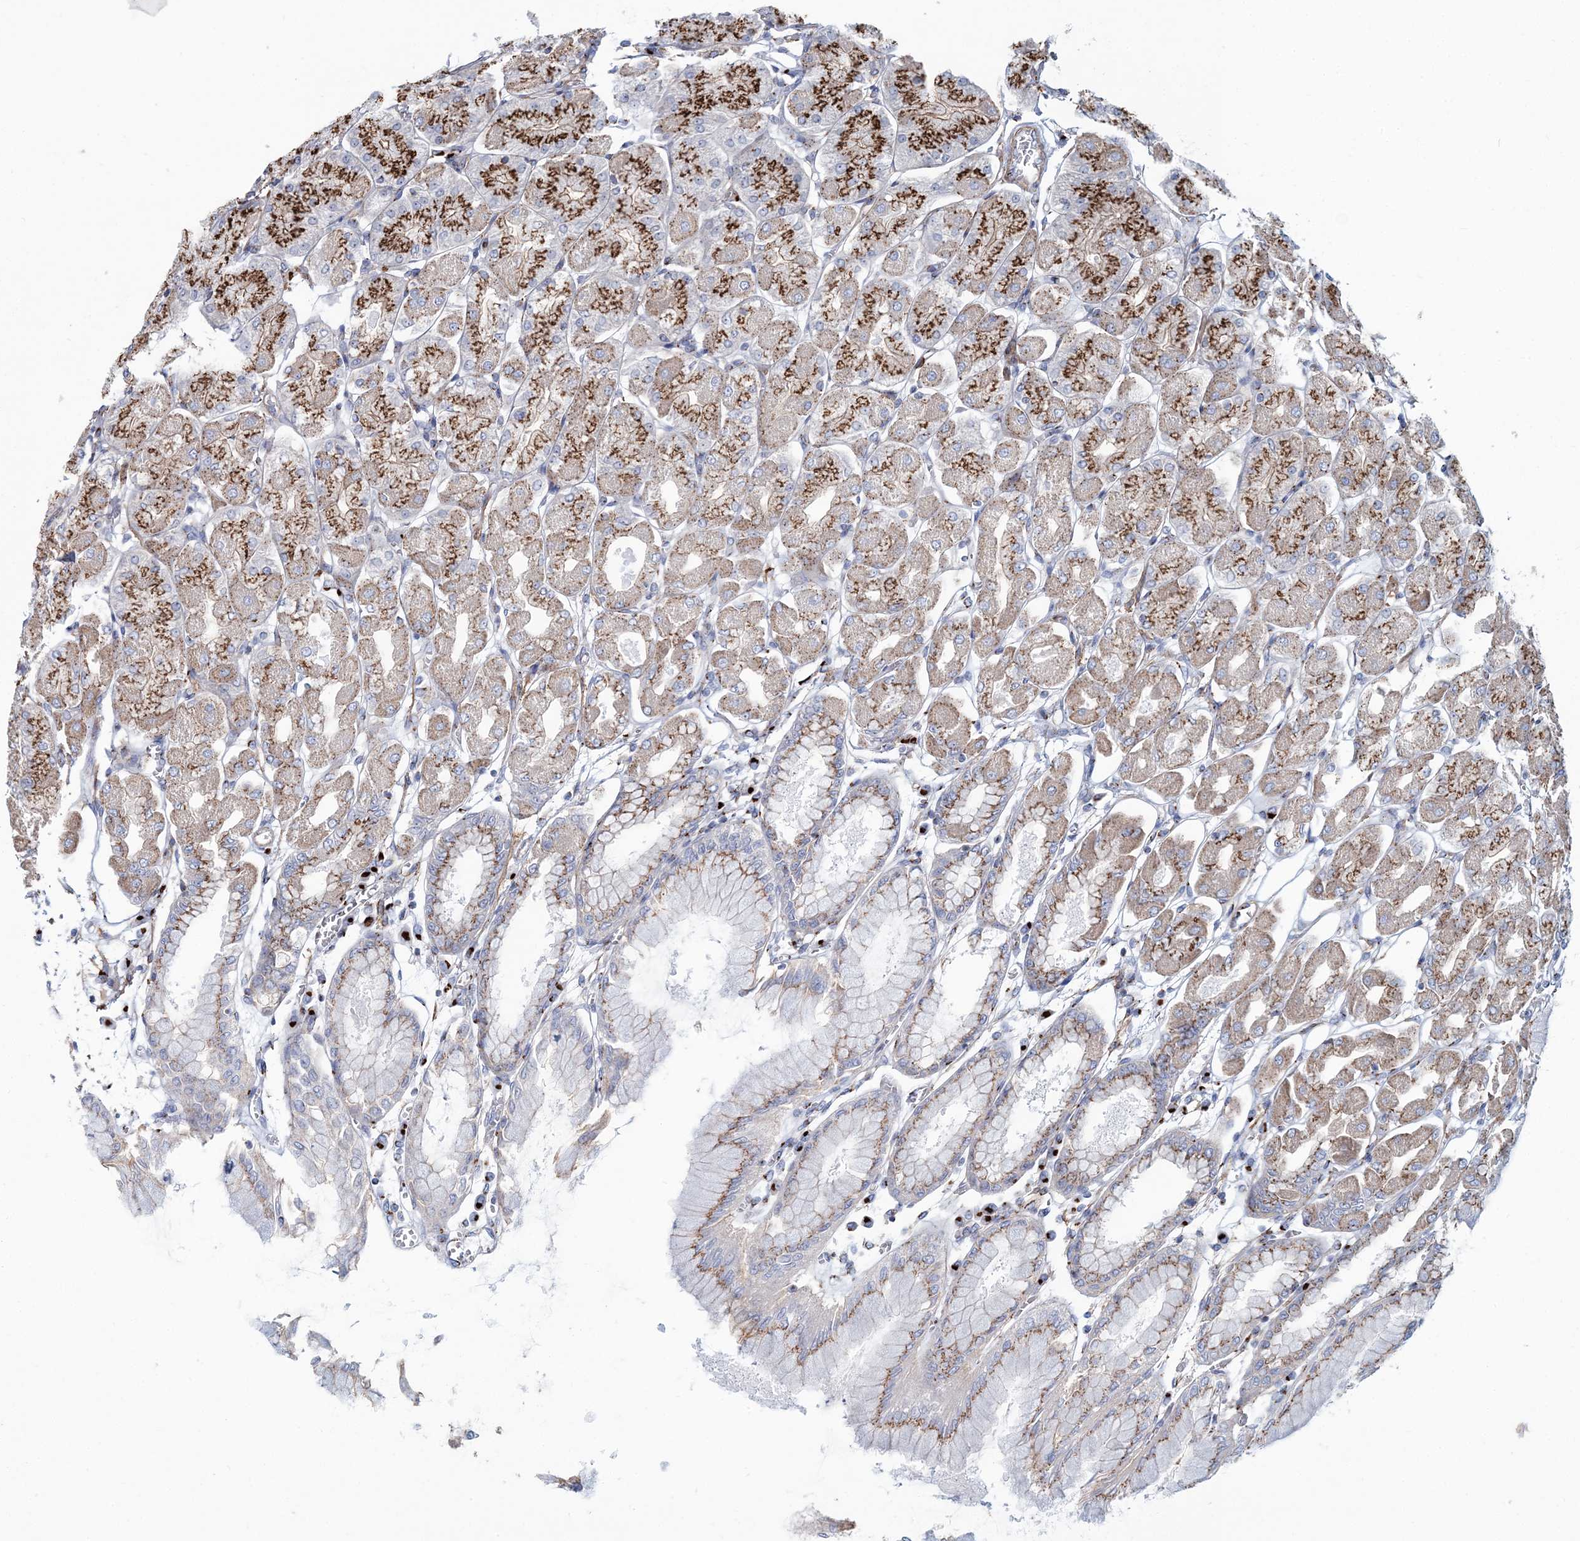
{"staining": {"intensity": "strong", "quantity": ">75%", "location": "cytoplasmic/membranous"}, "tissue": "stomach", "cell_type": "Glandular cells", "image_type": "normal", "snomed": [{"axis": "morphology", "description": "Normal tissue, NOS"}, {"axis": "topography", "description": "Stomach, upper"}], "caption": "IHC (DAB (3,3'-diaminobenzidine)) staining of normal human stomach shows strong cytoplasmic/membranous protein expression in approximately >75% of glandular cells. The staining was performed using DAB to visualize the protein expression in brown, while the nuclei were stained in blue with hematoxylin (Magnification: 20x).", "gene": "MAN1A2", "patient": {"sex": "female", "age": 56}}